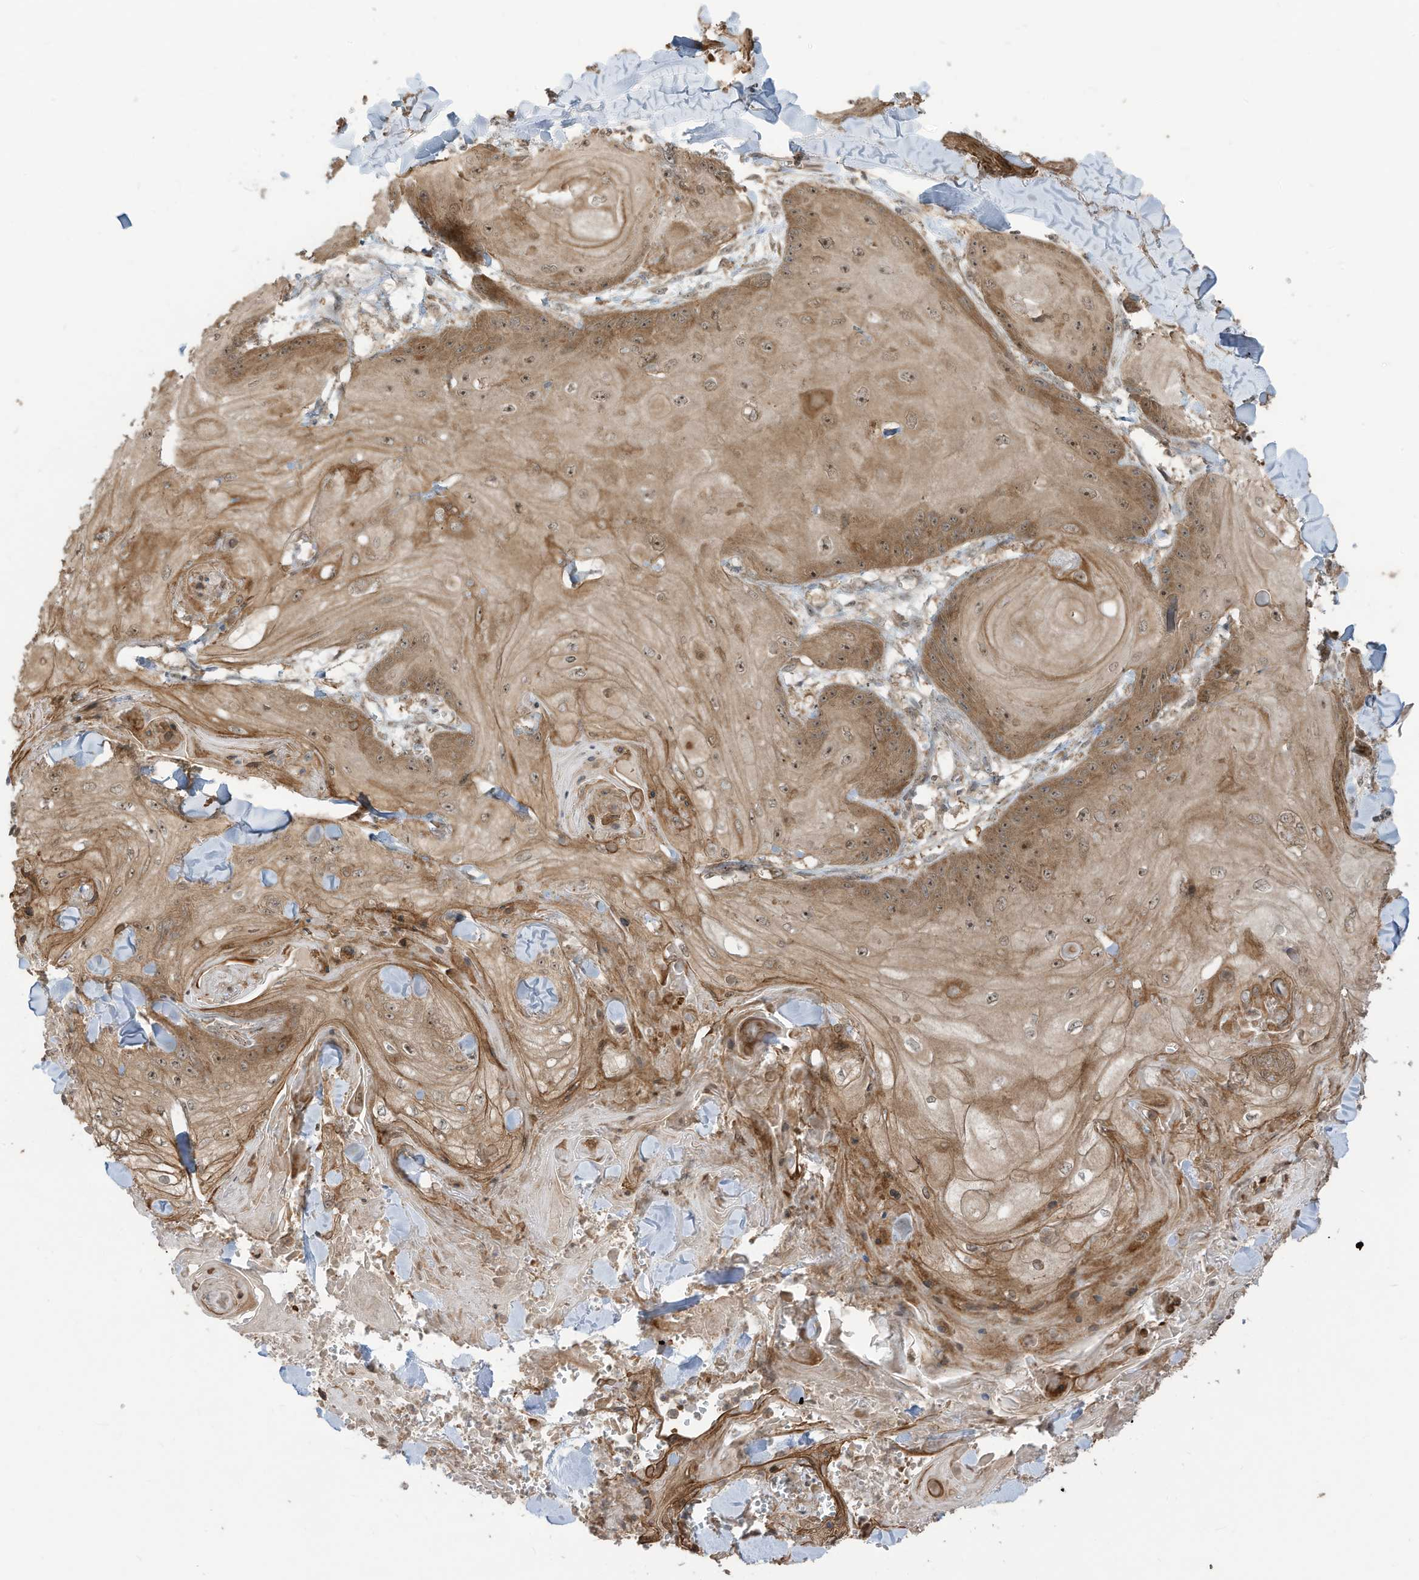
{"staining": {"intensity": "moderate", "quantity": ">75%", "location": "cytoplasmic/membranous,nuclear"}, "tissue": "skin cancer", "cell_type": "Tumor cells", "image_type": "cancer", "snomed": [{"axis": "morphology", "description": "Squamous cell carcinoma, NOS"}, {"axis": "topography", "description": "Skin"}], "caption": "Immunohistochemistry (IHC) of squamous cell carcinoma (skin) demonstrates medium levels of moderate cytoplasmic/membranous and nuclear expression in about >75% of tumor cells.", "gene": "CARF", "patient": {"sex": "male", "age": 74}}